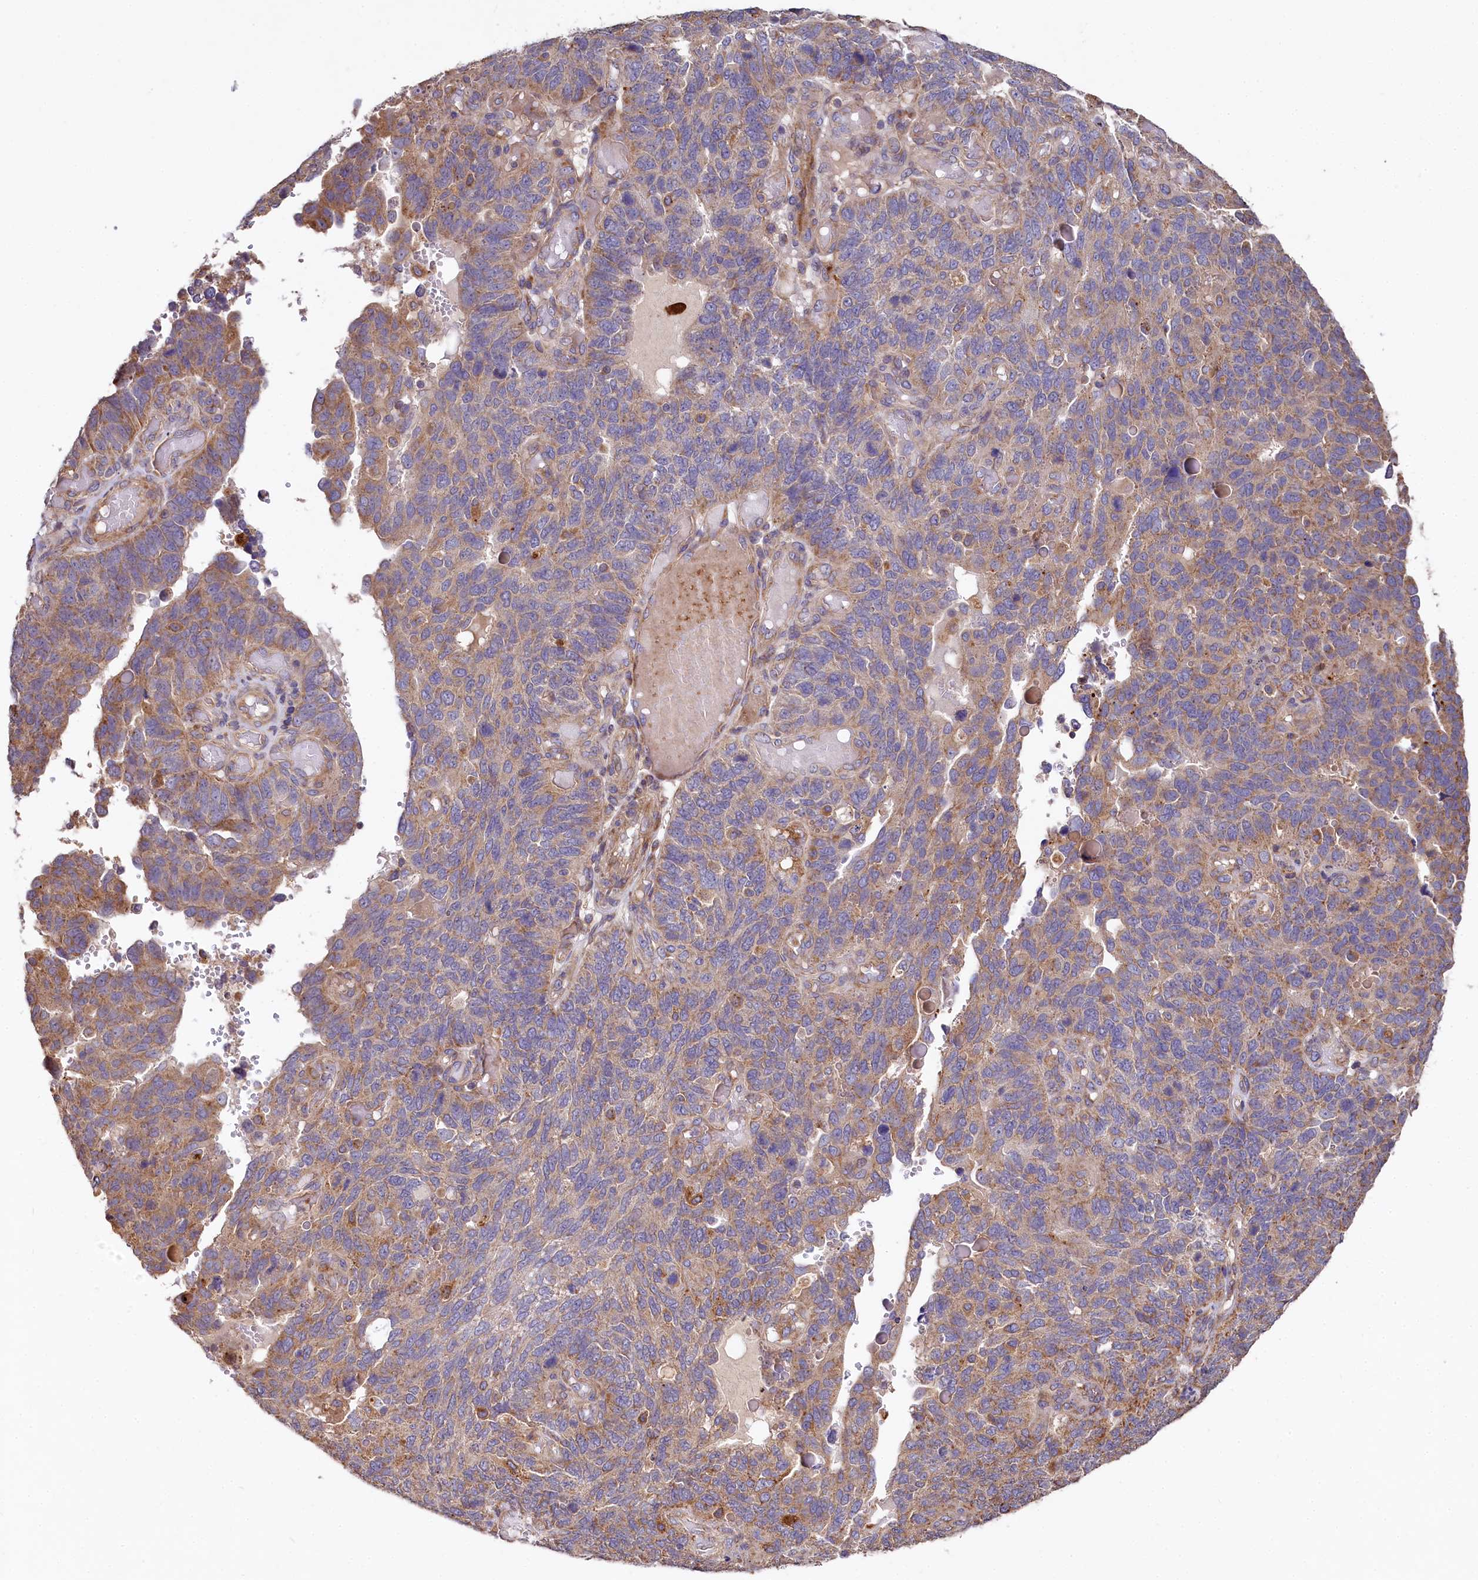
{"staining": {"intensity": "moderate", "quantity": "25%-75%", "location": "cytoplasmic/membranous"}, "tissue": "endometrial cancer", "cell_type": "Tumor cells", "image_type": "cancer", "snomed": [{"axis": "morphology", "description": "Adenocarcinoma, NOS"}, {"axis": "topography", "description": "Endometrium"}], "caption": "IHC of human endometrial cancer (adenocarcinoma) exhibits medium levels of moderate cytoplasmic/membranous expression in approximately 25%-75% of tumor cells.", "gene": "SPRYD3", "patient": {"sex": "female", "age": 66}}